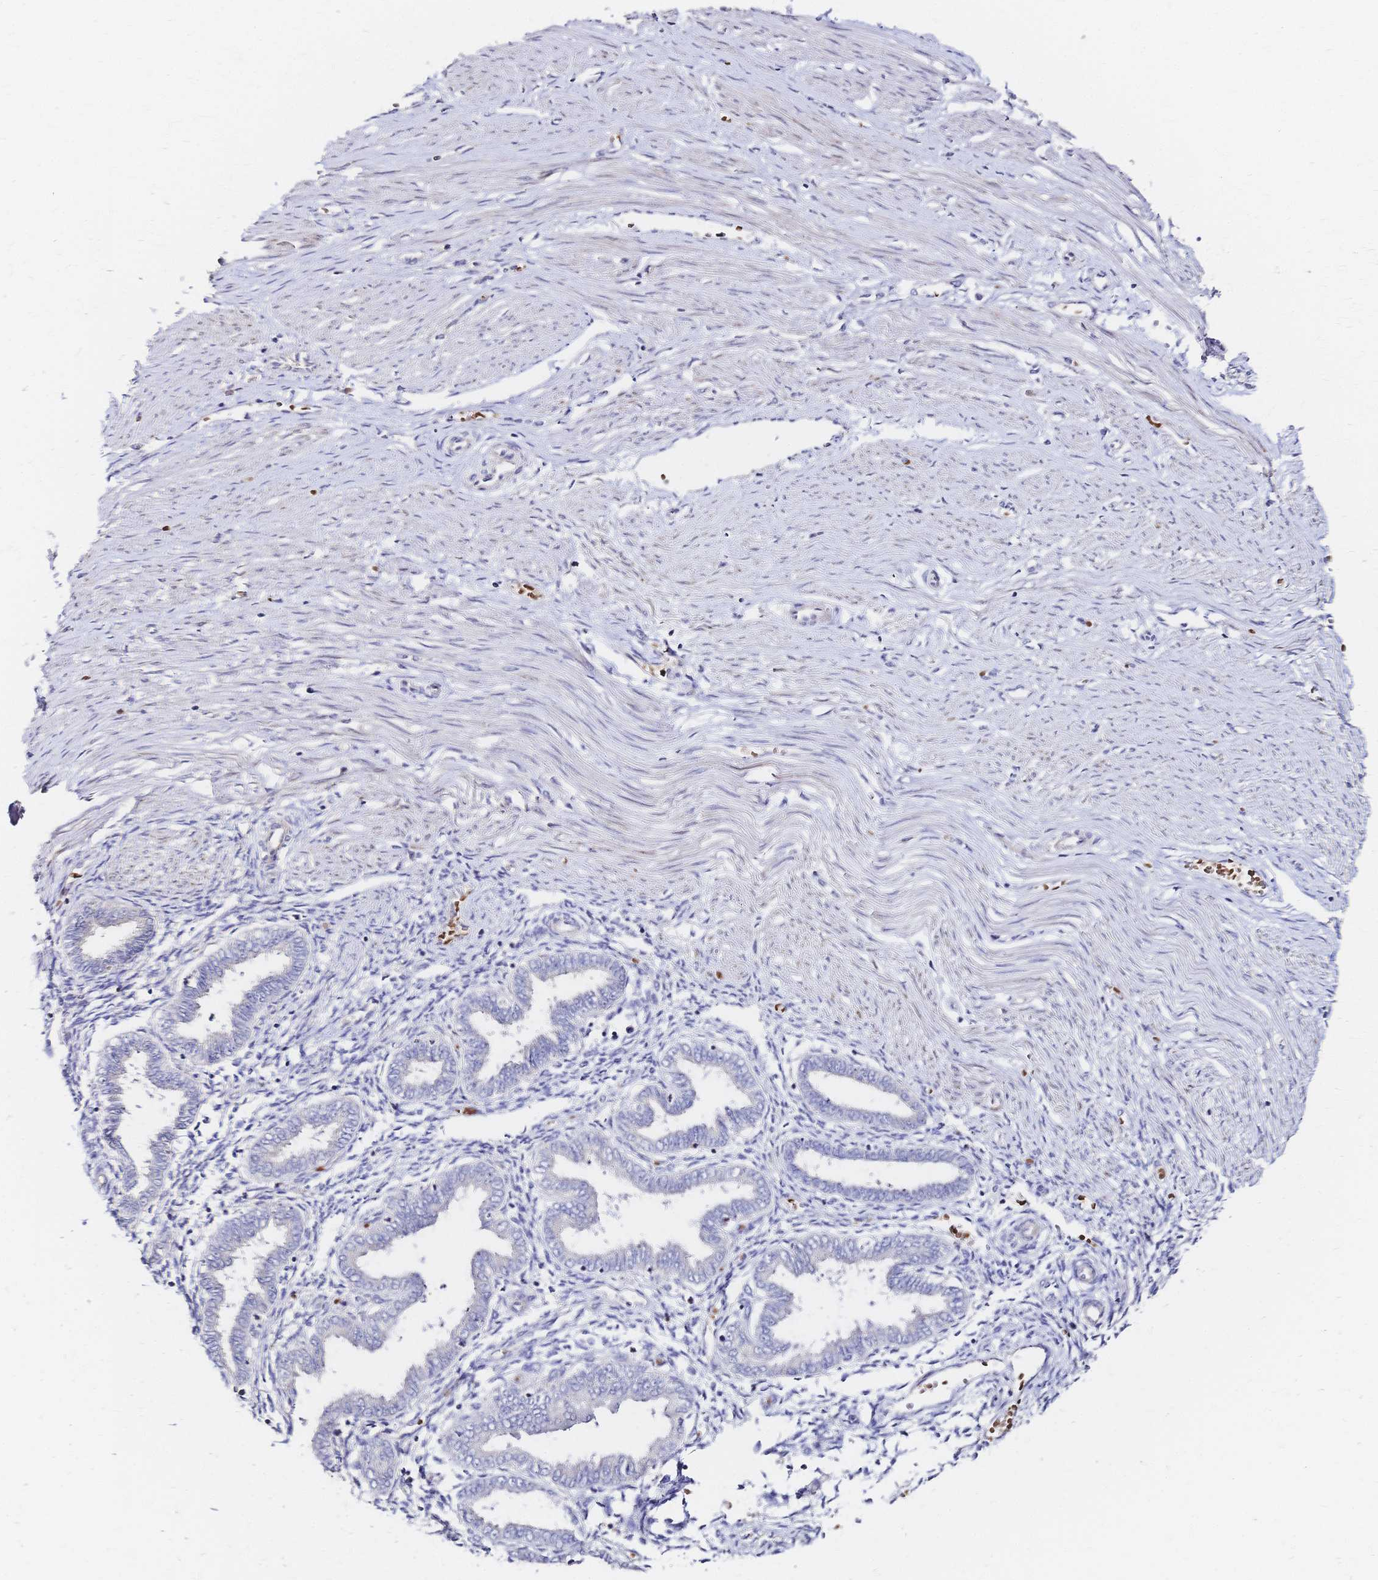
{"staining": {"intensity": "negative", "quantity": "none", "location": "none"}, "tissue": "endometrium", "cell_type": "Cells in endometrial stroma", "image_type": "normal", "snomed": [{"axis": "morphology", "description": "Normal tissue, NOS"}, {"axis": "topography", "description": "Endometrium"}], "caption": "IHC histopathology image of unremarkable endometrium: endometrium stained with DAB shows no significant protein positivity in cells in endometrial stroma.", "gene": "SLC5A1", "patient": {"sex": "female", "age": 33}}